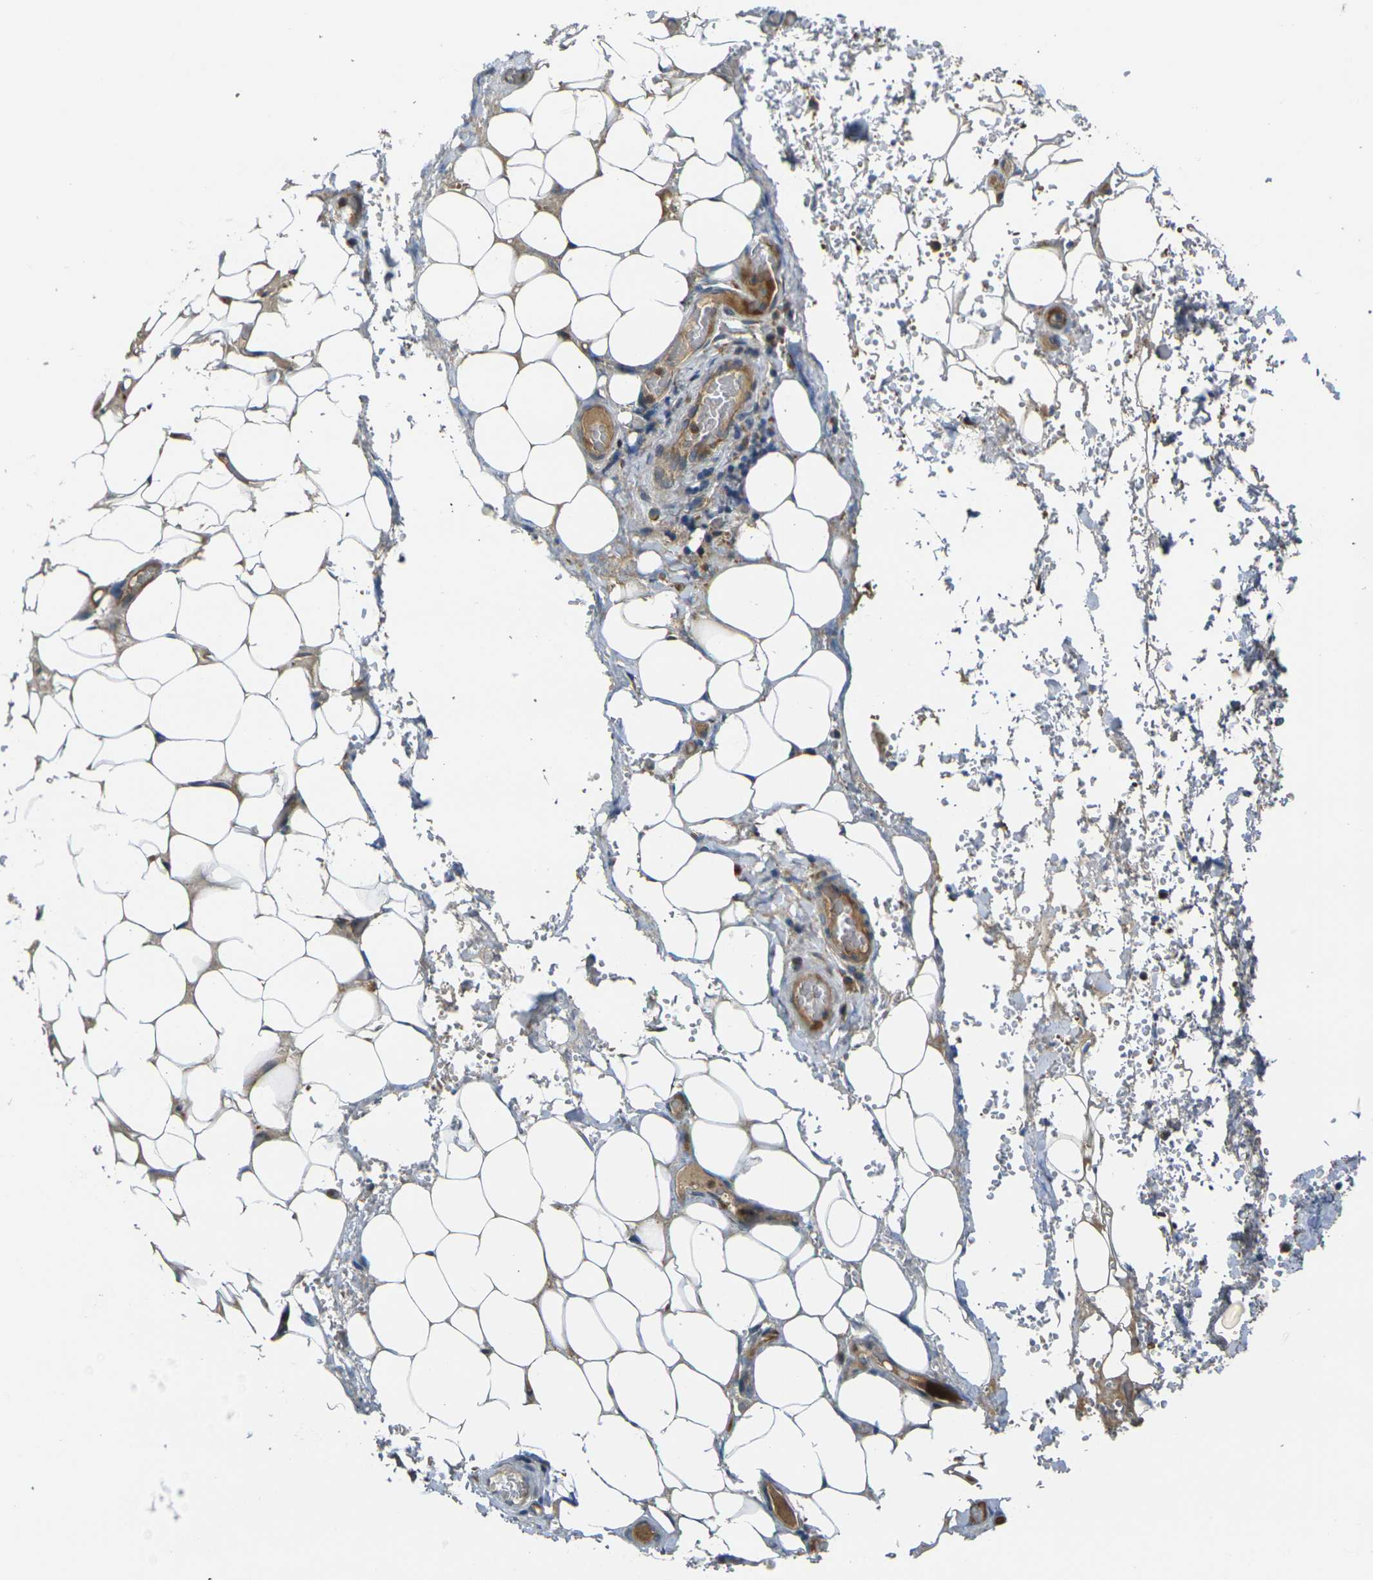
{"staining": {"intensity": "negative", "quantity": "none", "location": "none"}, "tissue": "adipose tissue", "cell_type": "Adipocytes", "image_type": "normal", "snomed": [{"axis": "morphology", "description": "Normal tissue, NOS"}, {"axis": "morphology", "description": "Adenocarcinoma, NOS"}, {"axis": "topography", "description": "Esophagus"}], "caption": "The immunohistochemistry (IHC) photomicrograph has no significant staining in adipocytes of adipose tissue. The staining is performed using DAB brown chromogen with nuclei counter-stained in using hematoxylin.", "gene": "FZD1", "patient": {"sex": "male", "age": 62}}